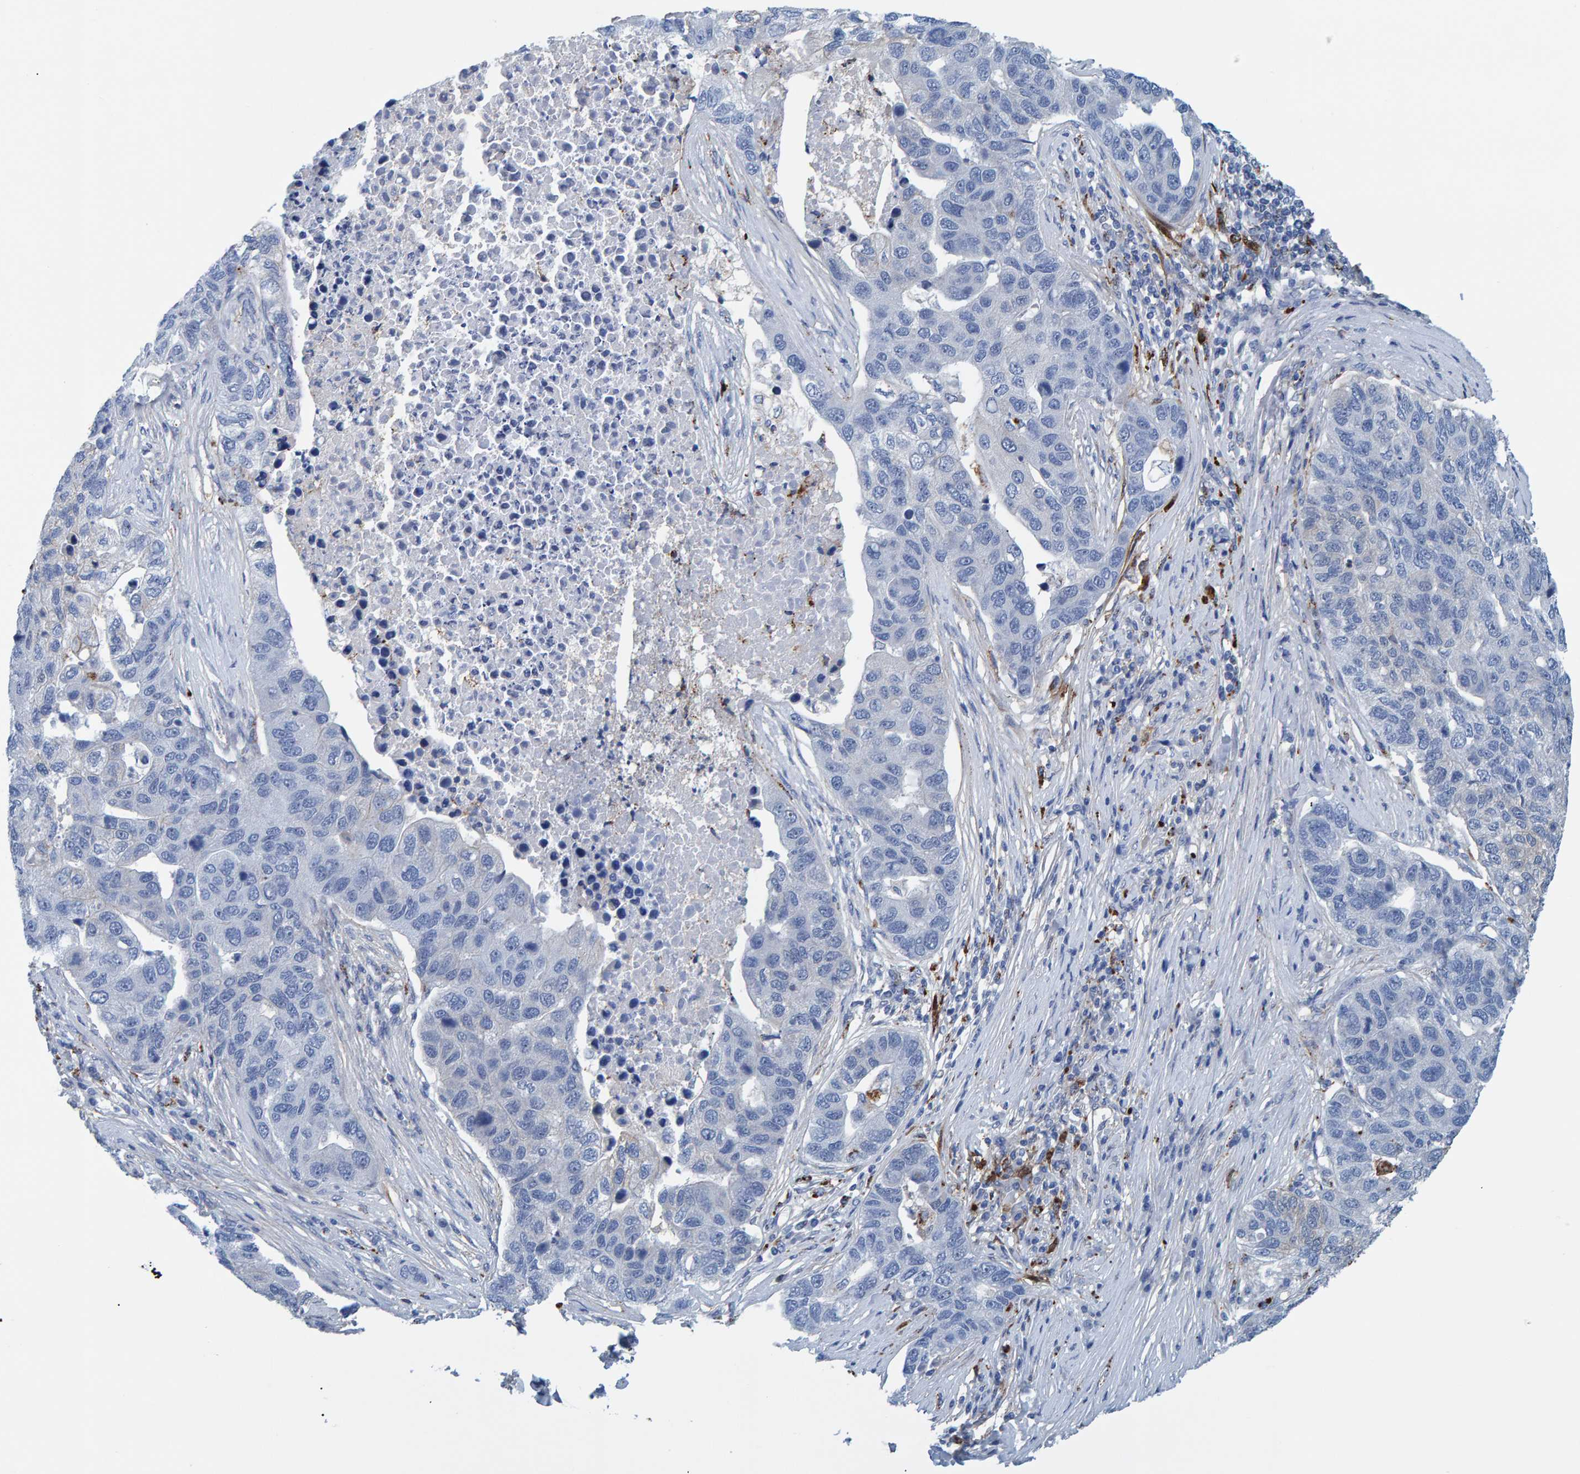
{"staining": {"intensity": "negative", "quantity": "none", "location": "none"}, "tissue": "pancreatic cancer", "cell_type": "Tumor cells", "image_type": "cancer", "snomed": [{"axis": "morphology", "description": "Adenocarcinoma, NOS"}, {"axis": "topography", "description": "Pancreas"}], "caption": "Human pancreatic adenocarcinoma stained for a protein using immunohistochemistry (IHC) reveals no expression in tumor cells.", "gene": "IDO1", "patient": {"sex": "female", "age": 61}}